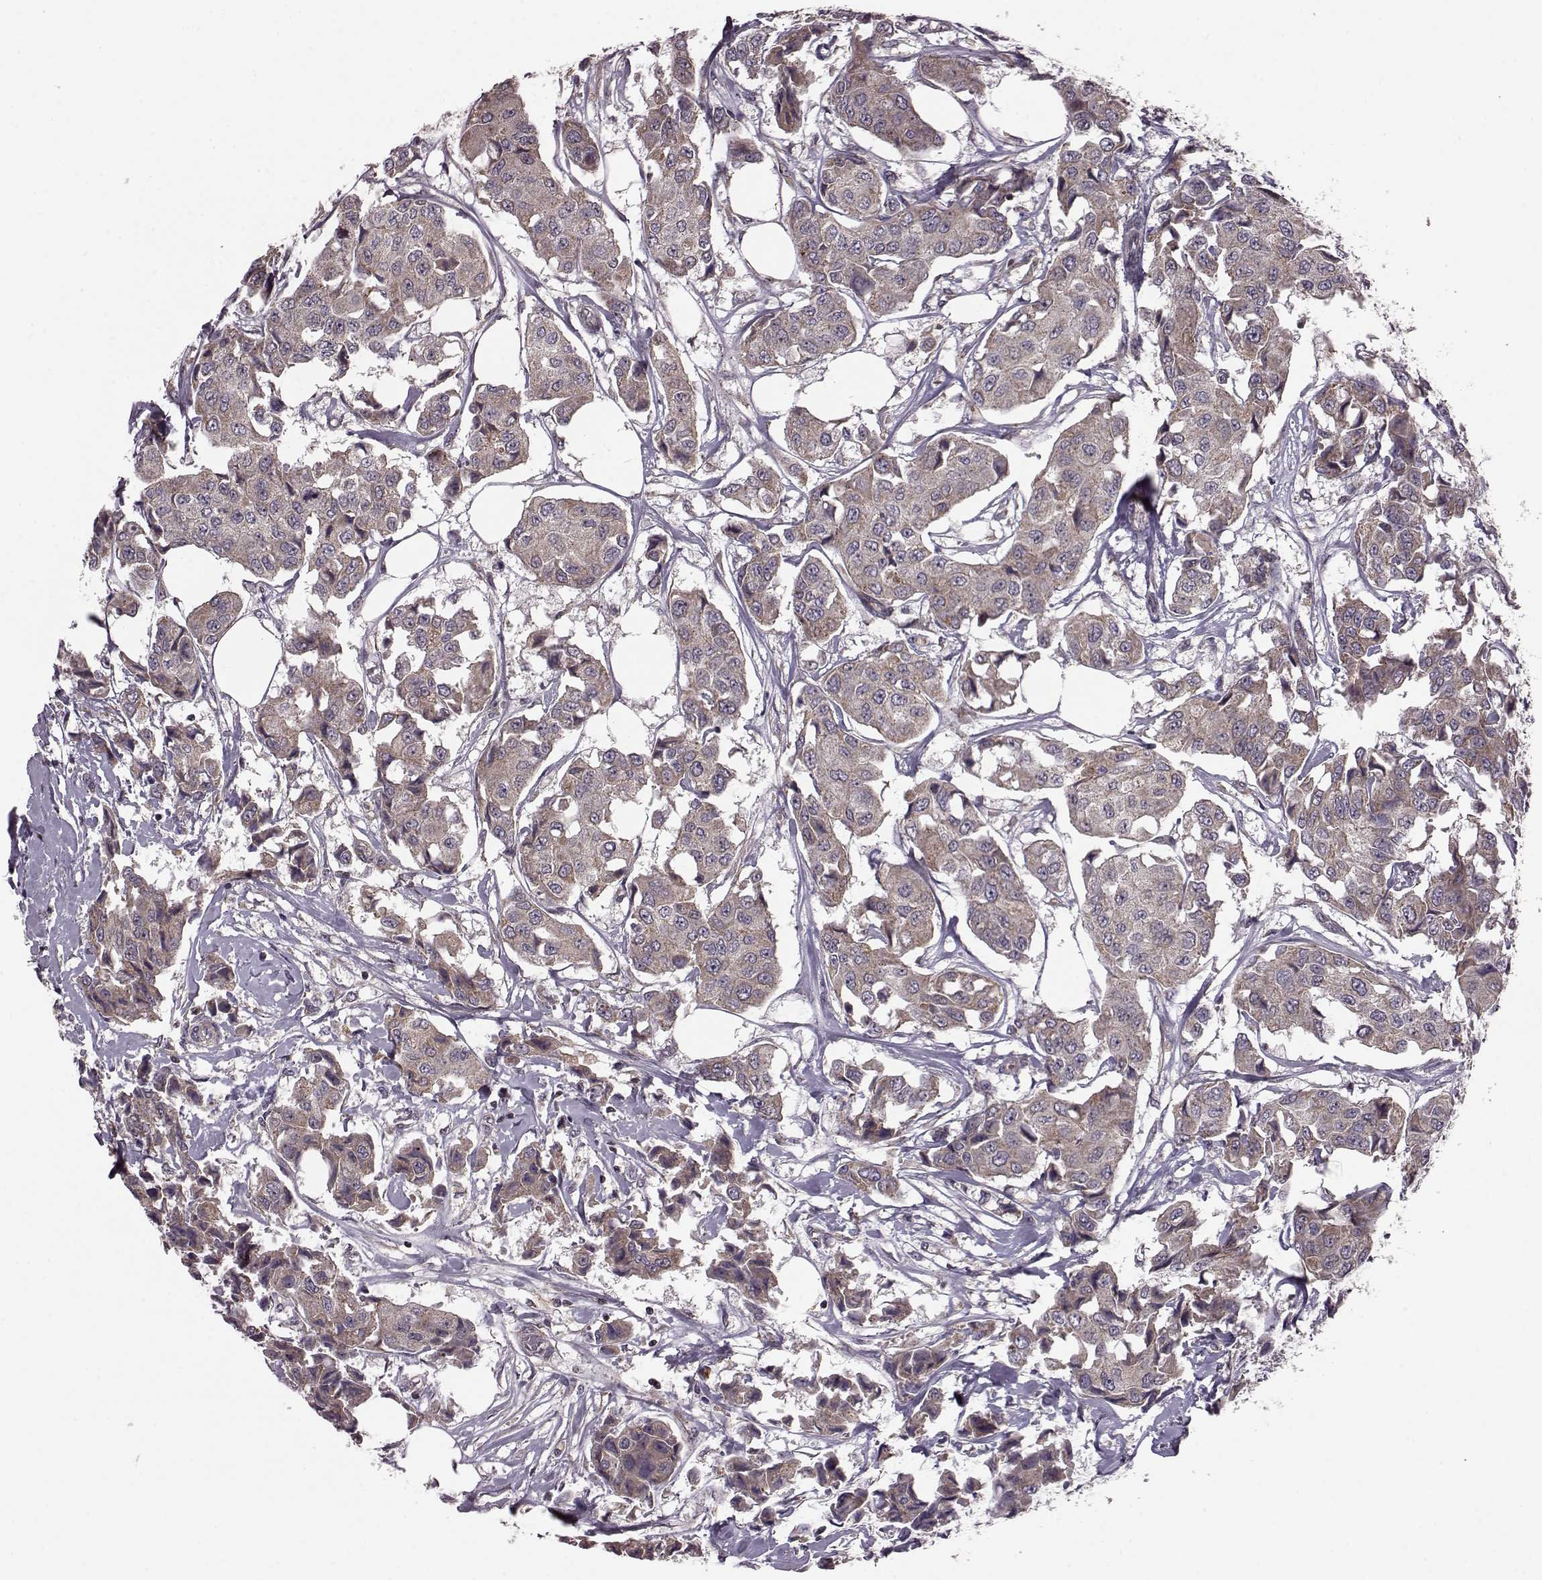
{"staining": {"intensity": "moderate", "quantity": "25%-75%", "location": "cytoplasmic/membranous"}, "tissue": "breast cancer", "cell_type": "Tumor cells", "image_type": "cancer", "snomed": [{"axis": "morphology", "description": "Duct carcinoma"}, {"axis": "topography", "description": "Breast"}, {"axis": "topography", "description": "Lymph node"}], "caption": "The immunohistochemical stain labels moderate cytoplasmic/membranous expression in tumor cells of infiltrating ductal carcinoma (breast) tissue. Nuclei are stained in blue.", "gene": "FNIP2", "patient": {"sex": "female", "age": 80}}